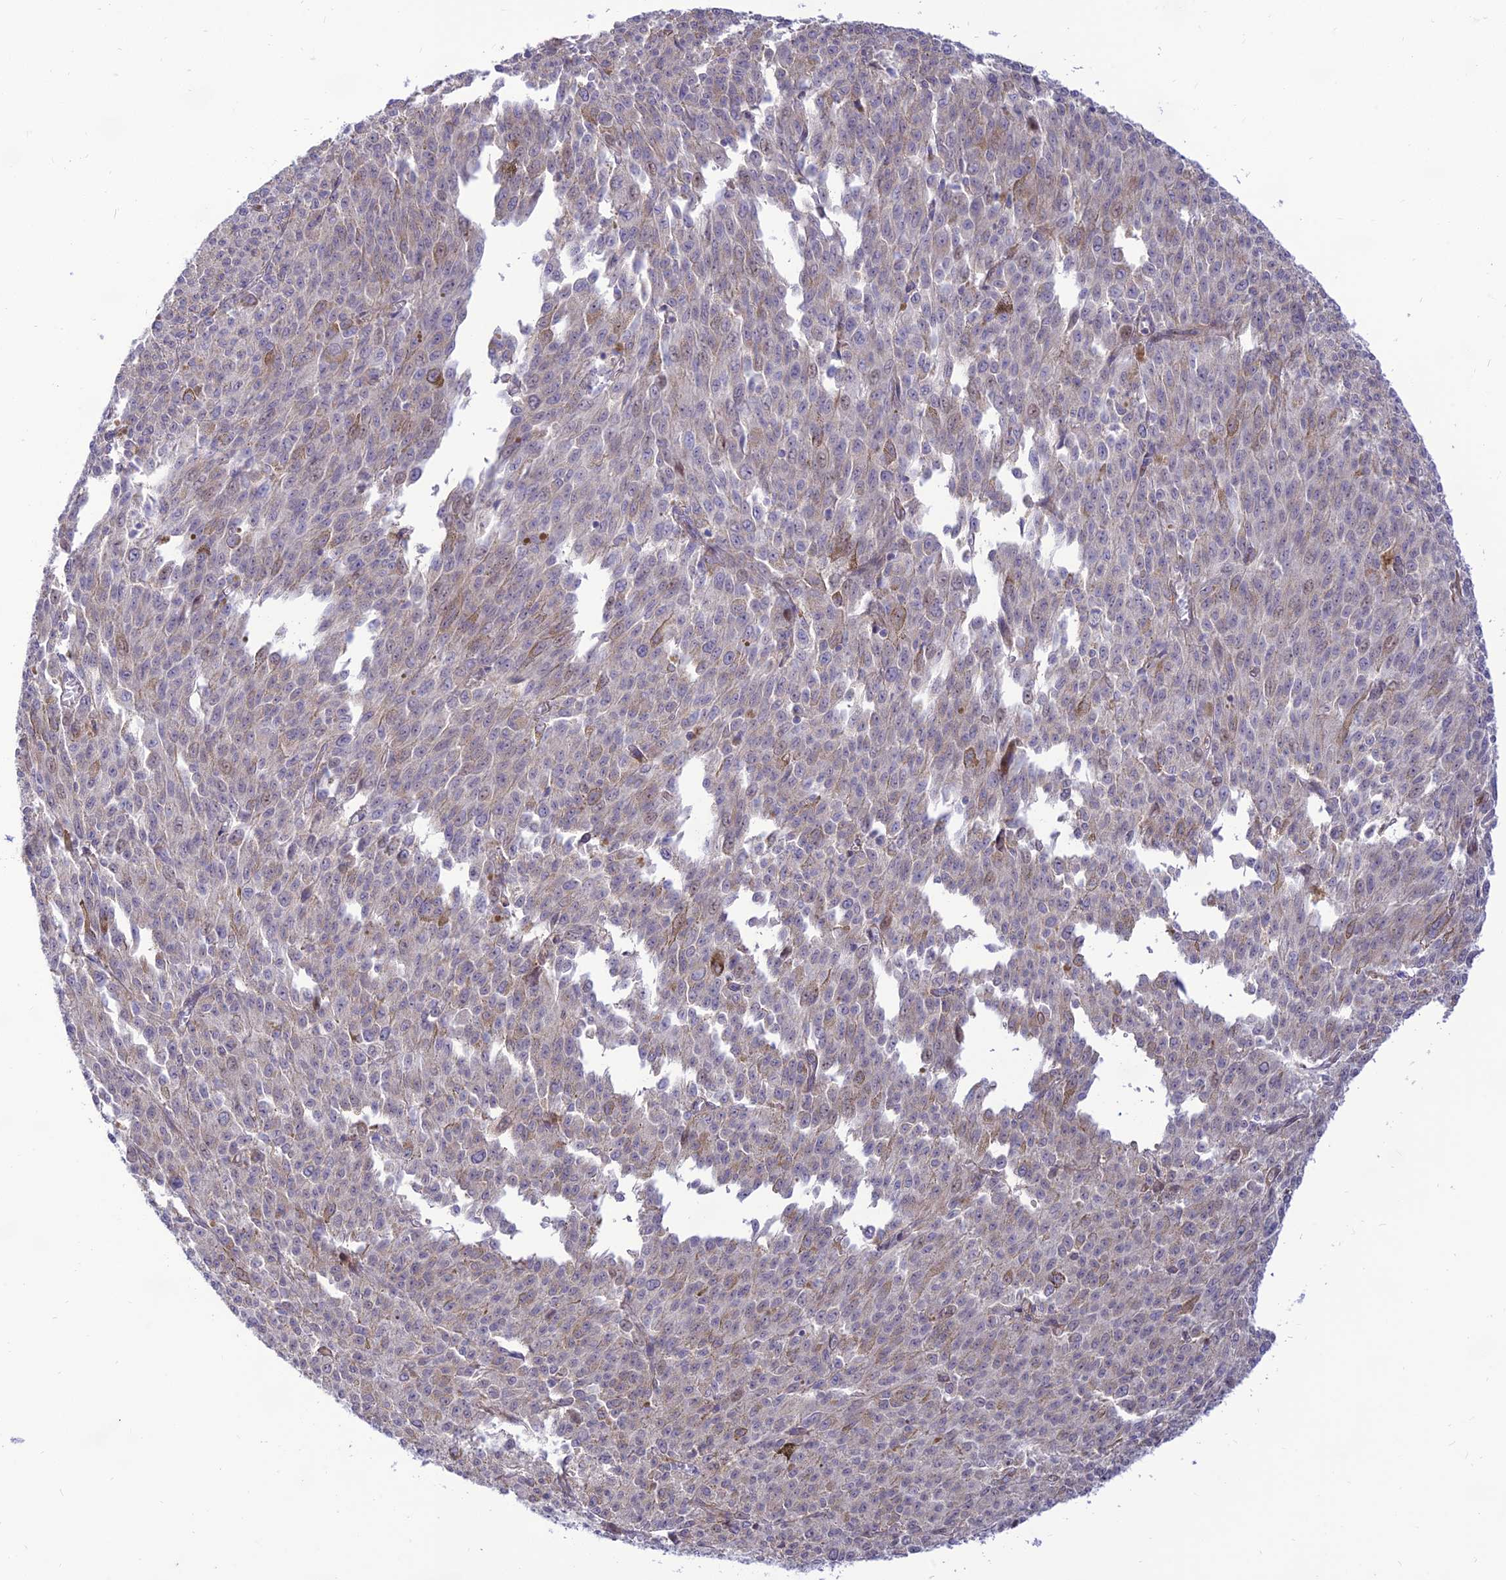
{"staining": {"intensity": "weak", "quantity": "<25%", "location": "cytoplasmic/membranous"}, "tissue": "melanoma", "cell_type": "Tumor cells", "image_type": "cancer", "snomed": [{"axis": "morphology", "description": "Malignant melanoma, NOS"}, {"axis": "topography", "description": "Skin"}], "caption": "High magnification brightfield microscopy of melanoma stained with DAB (brown) and counterstained with hematoxylin (blue): tumor cells show no significant staining.", "gene": "KCNAB1", "patient": {"sex": "female", "age": 52}}